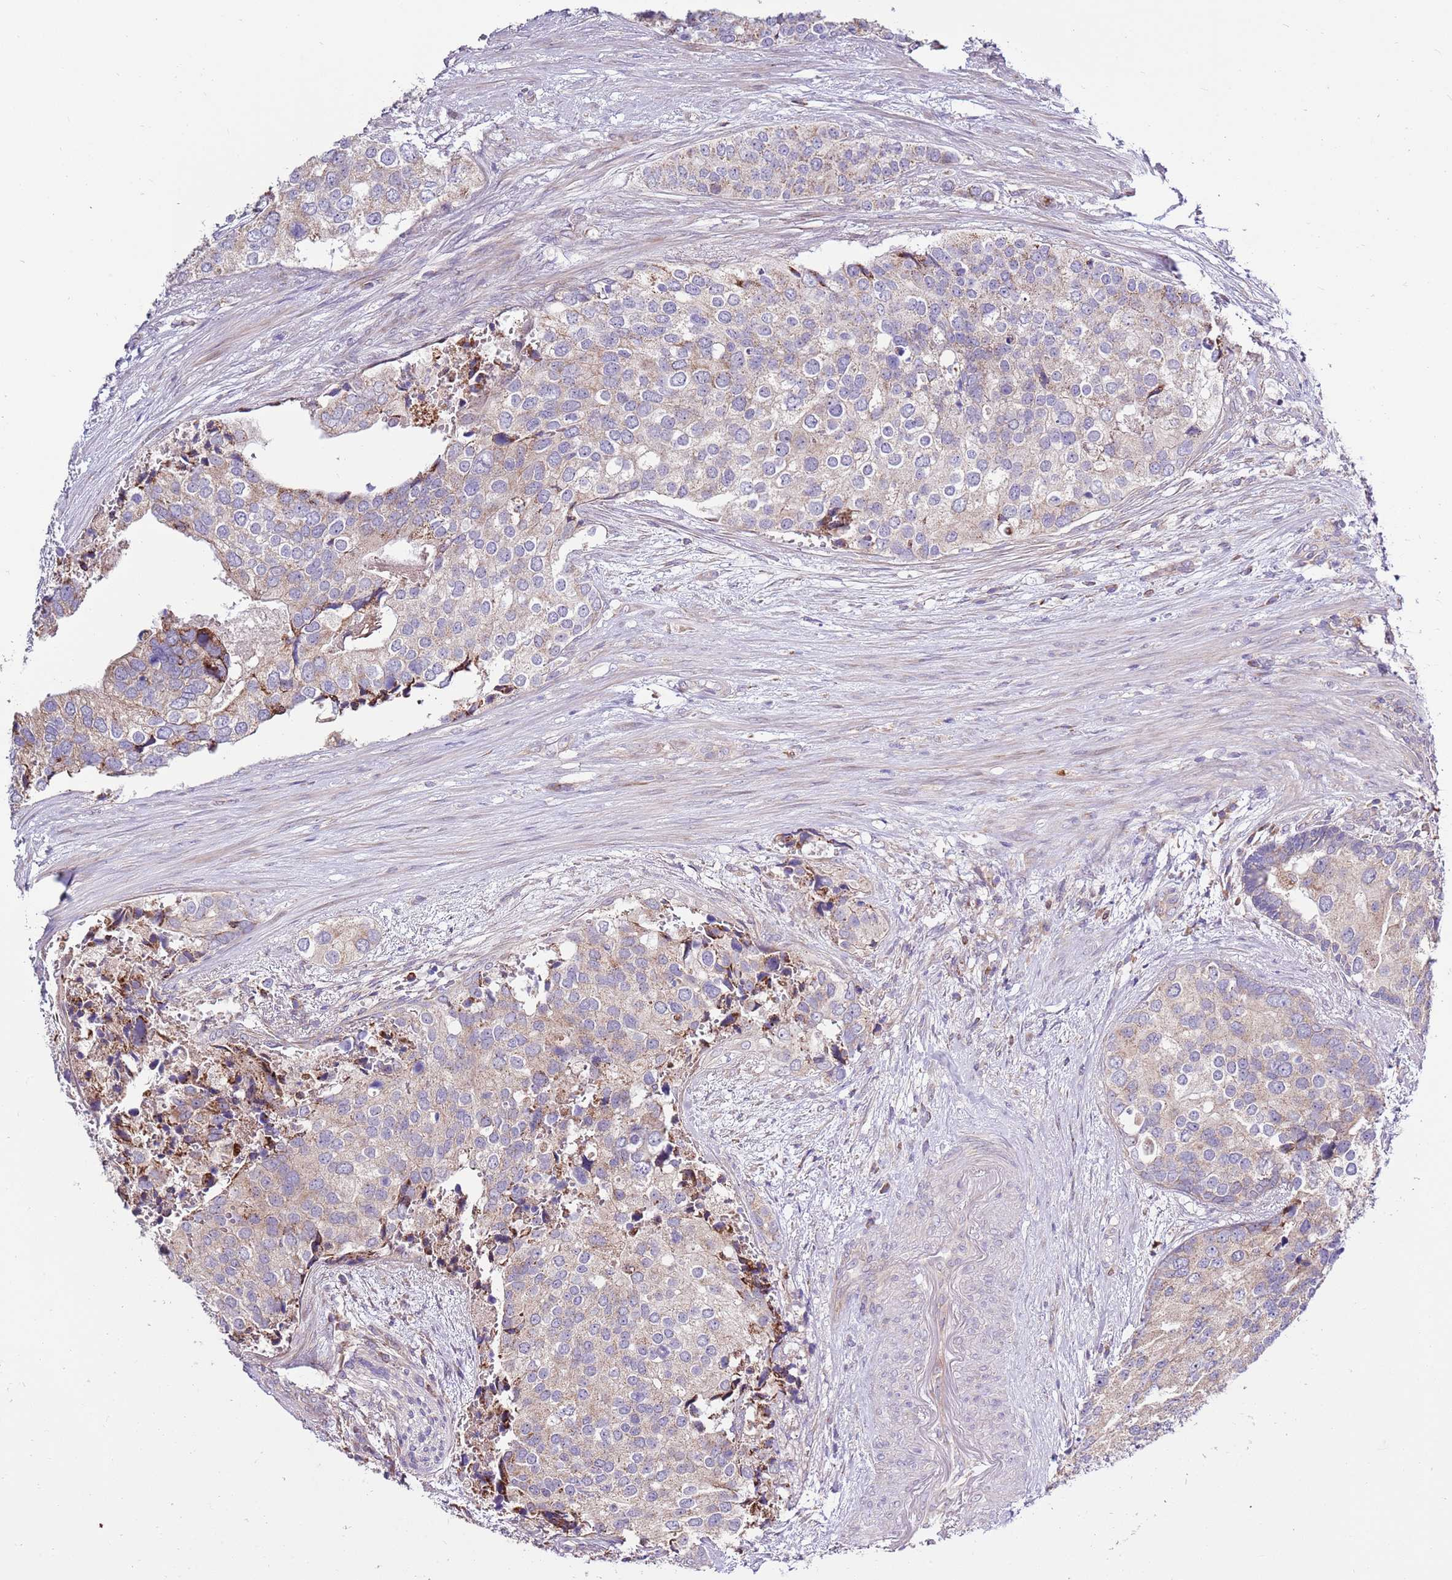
{"staining": {"intensity": "weak", "quantity": "25%-75%", "location": "cytoplasmic/membranous"}, "tissue": "prostate cancer", "cell_type": "Tumor cells", "image_type": "cancer", "snomed": [{"axis": "morphology", "description": "Adenocarcinoma, High grade"}, {"axis": "topography", "description": "Prostate"}], "caption": "Prostate adenocarcinoma (high-grade) stained with immunohistochemistry (IHC) exhibits weak cytoplasmic/membranous staining in about 25%-75% of tumor cells.", "gene": "SMG1", "patient": {"sex": "male", "age": 62}}